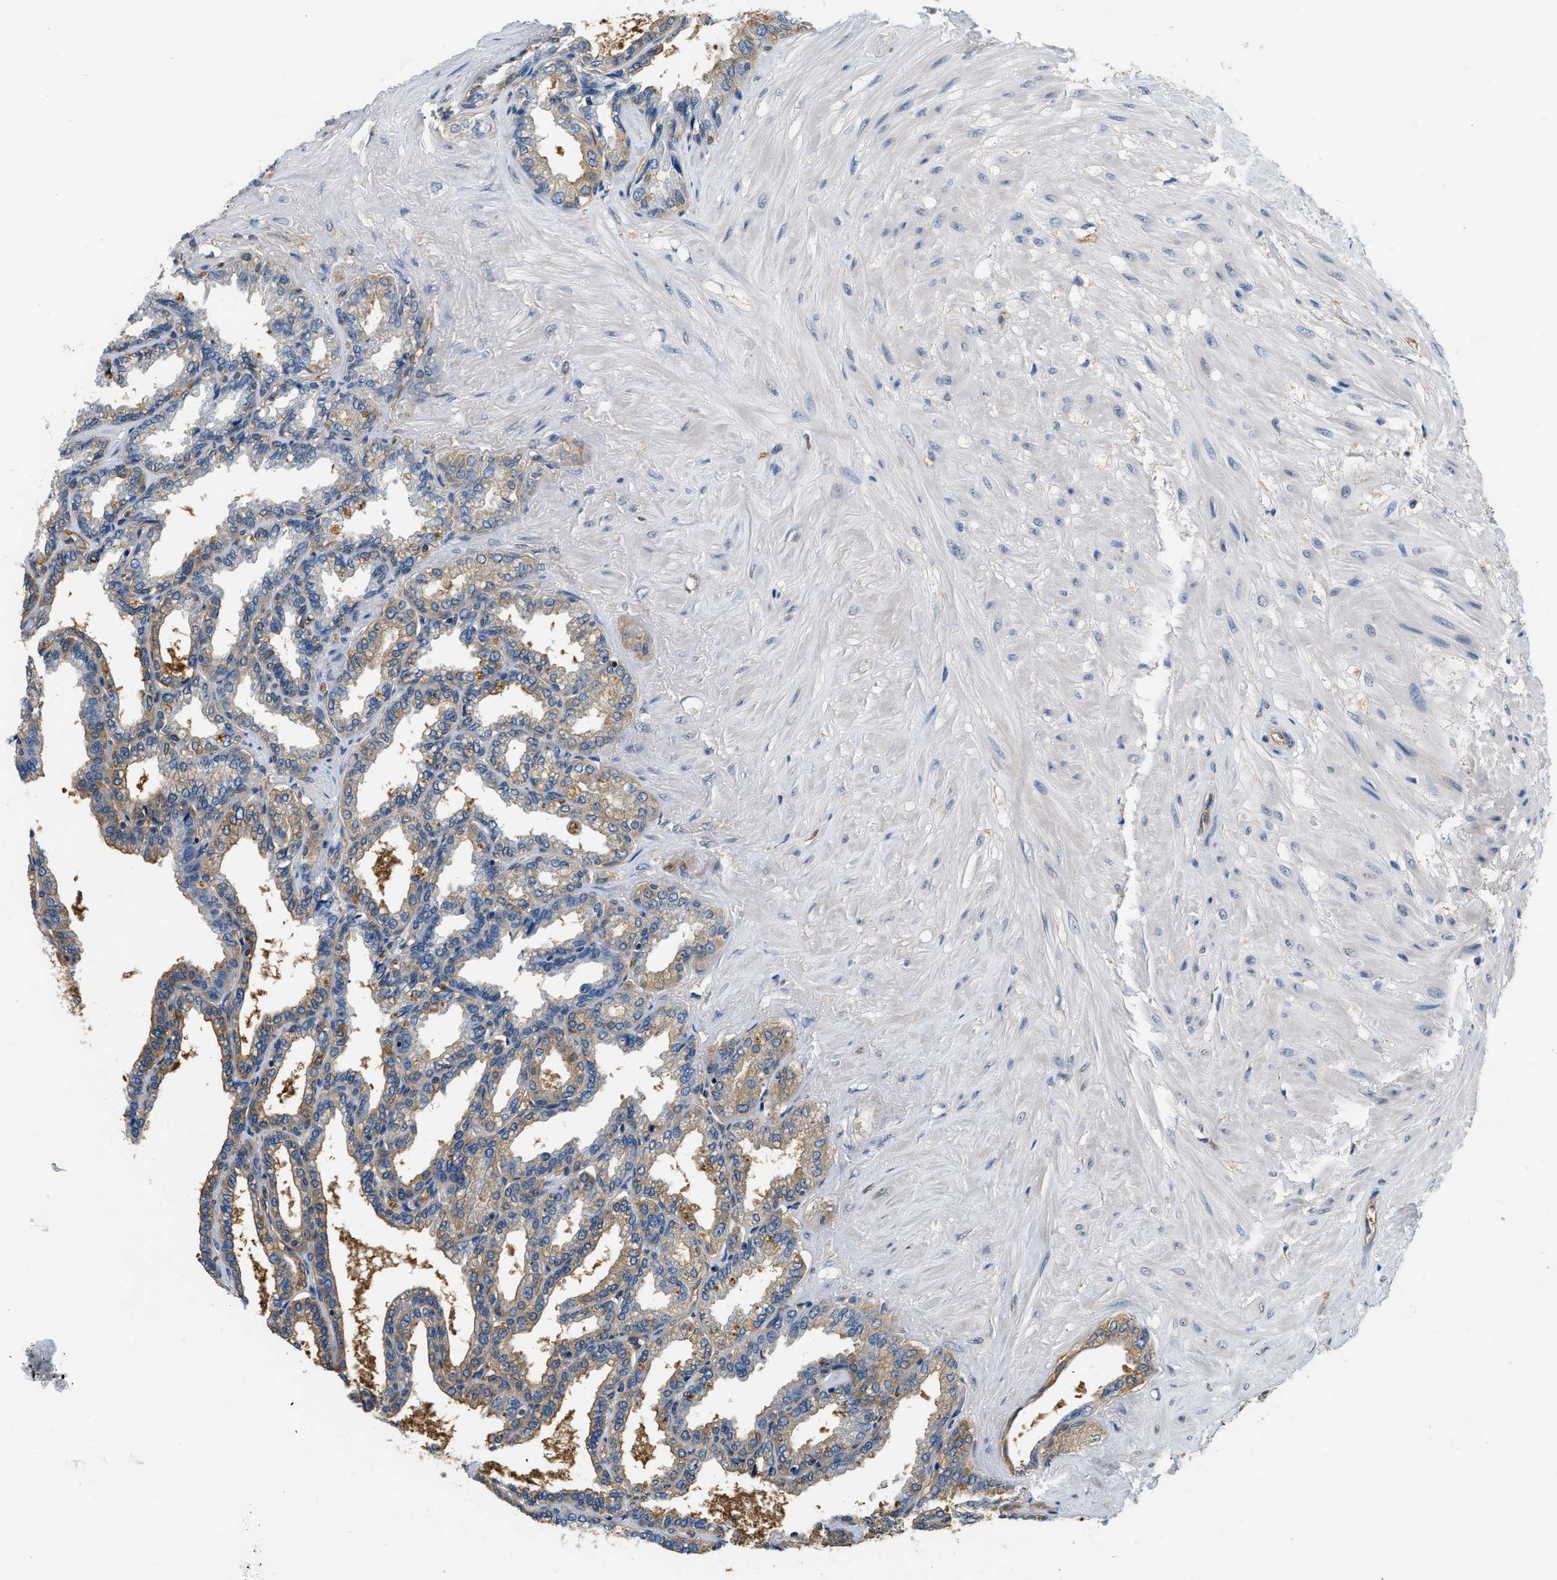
{"staining": {"intensity": "weak", "quantity": ">75%", "location": "cytoplasmic/membranous"}, "tissue": "seminal vesicle", "cell_type": "Glandular cells", "image_type": "normal", "snomed": [{"axis": "morphology", "description": "Normal tissue, NOS"}, {"axis": "topography", "description": "Seminal veicle"}], "caption": "Glandular cells demonstrate low levels of weak cytoplasmic/membranous staining in approximately >75% of cells in unremarkable human seminal vesicle. Nuclei are stained in blue.", "gene": "PPP2R1B", "patient": {"sex": "male", "age": 46}}